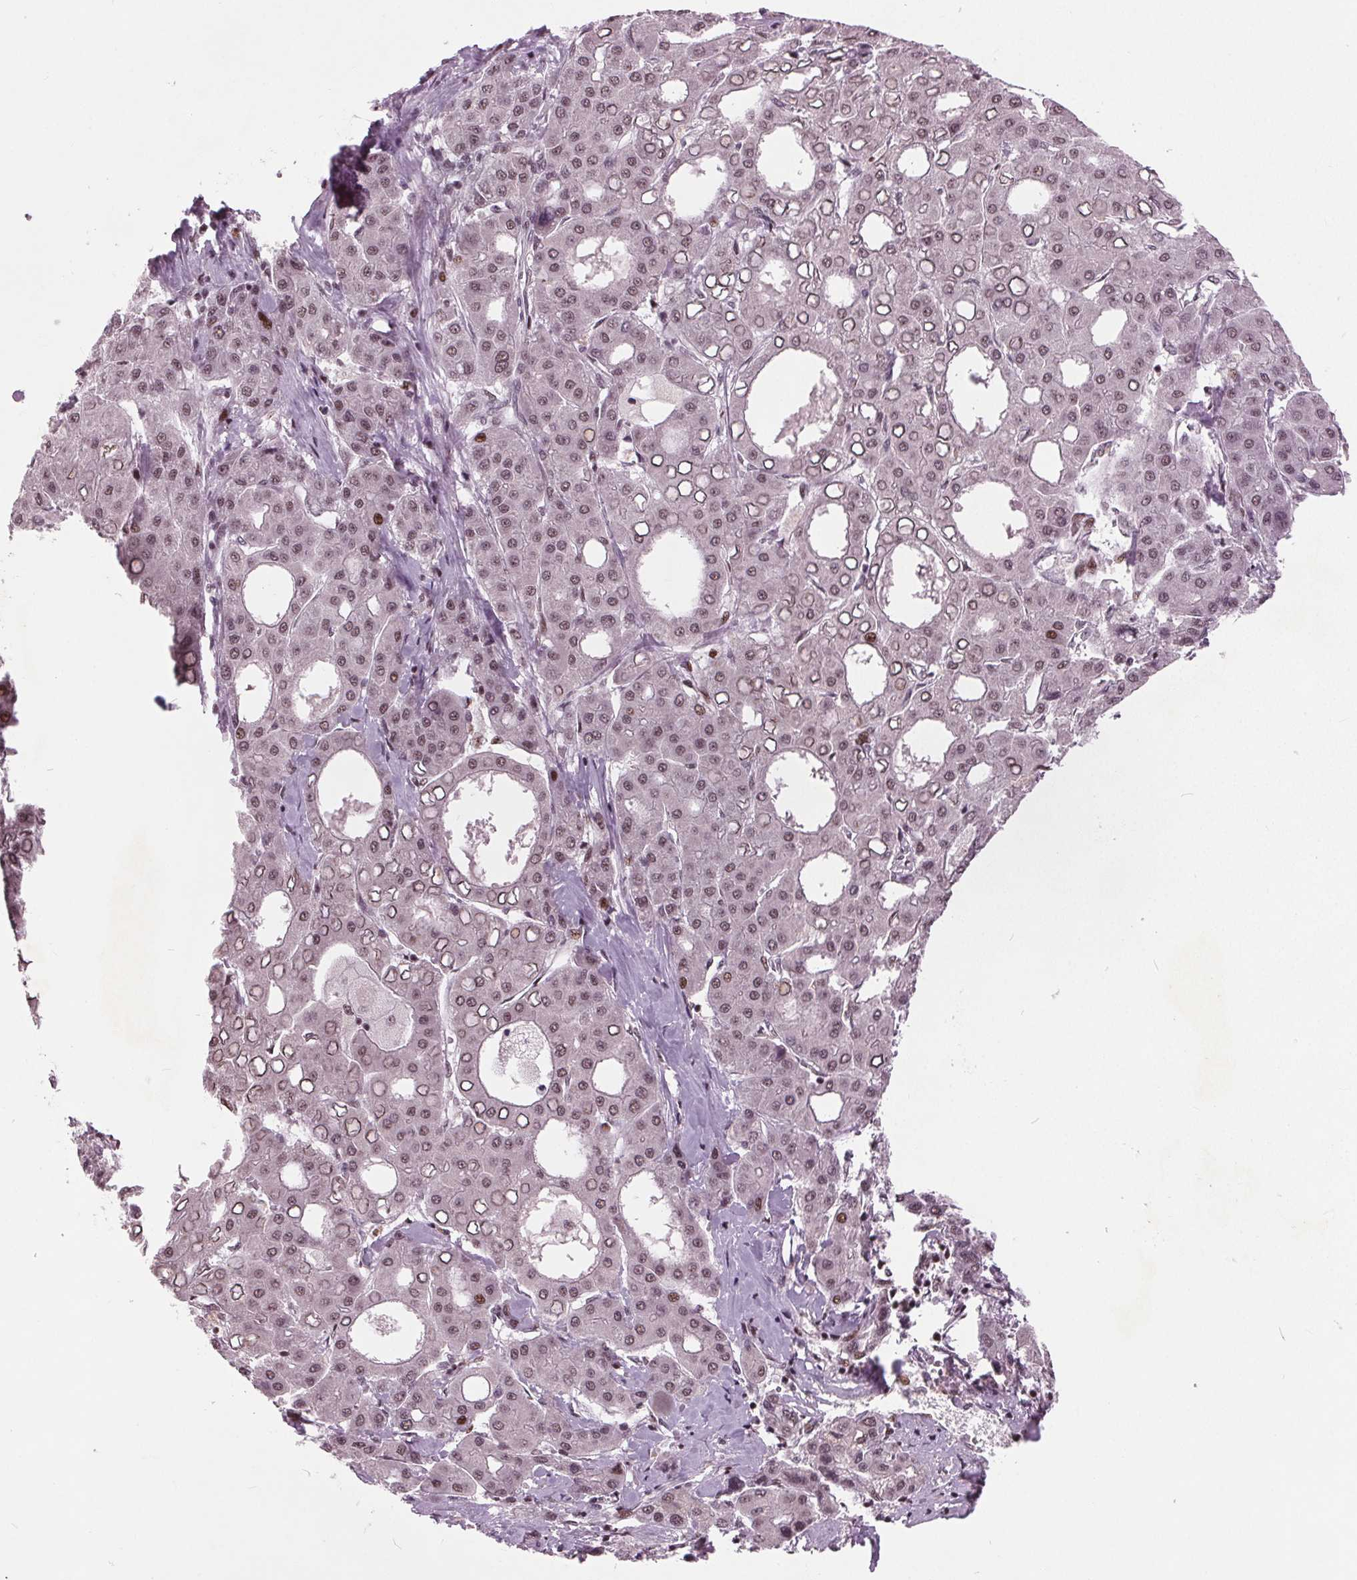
{"staining": {"intensity": "moderate", "quantity": "25%-75%", "location": "nuclear"}, "tissue": "liver cancer", "cell_type": "Tumor cells", "image_type": "cancer", "snomed": [{"axis": "morphology", "description": "Carcinoma, Hepatocellular, NOS"}, {"axis": "topography", "description": "Liver"}], "caption": "Liver cancer tissue demonstrates moderate nuclear staining in about 25%-75% of tumor cells", "gene": "TTC34", "patient": {"sex": "male", "age": 65}}